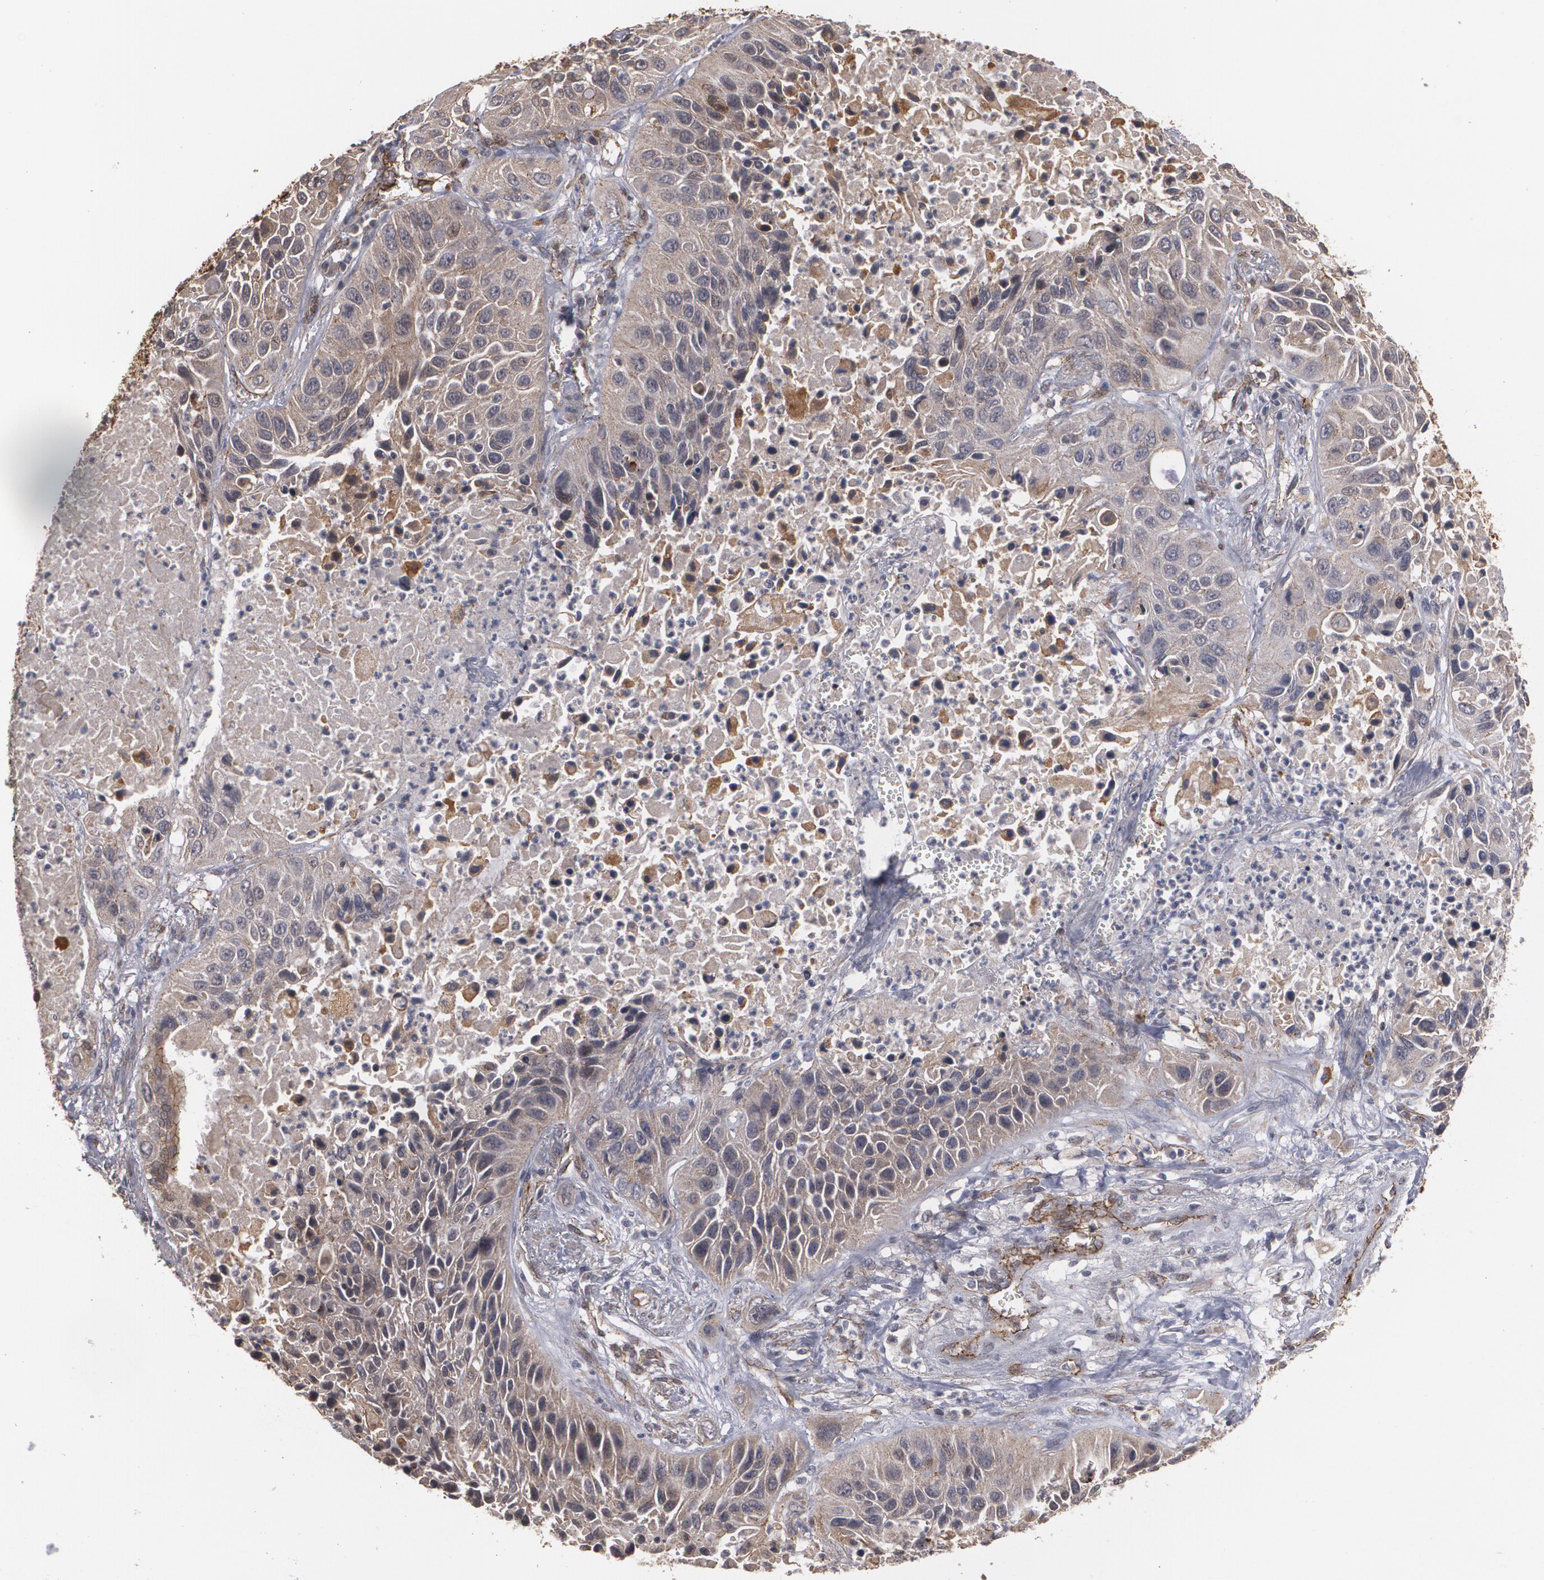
{"staining": {"intensity": "weak", "quantity": ">75%", "location": "cytoplasmic/membranous"}, "tissue": "lung cancer", "cell_type": "Tumor cells", "image_type": "cancer", "snomed": [{"axis": "morphology", "description": "Squamous cell carcinoma, NOS"}, {"axis": "topography", "description": "Lung"}], "caption": "Weak cytoplasmic/membranous positivity for a protein is appreciated in approximately >75% of tumor cells of lung cancer (squamous cell carcinoma) using immunohistochemistry (IHC).", "gene": "TJP1", "patient": {"sex": "female", "age": 76}}